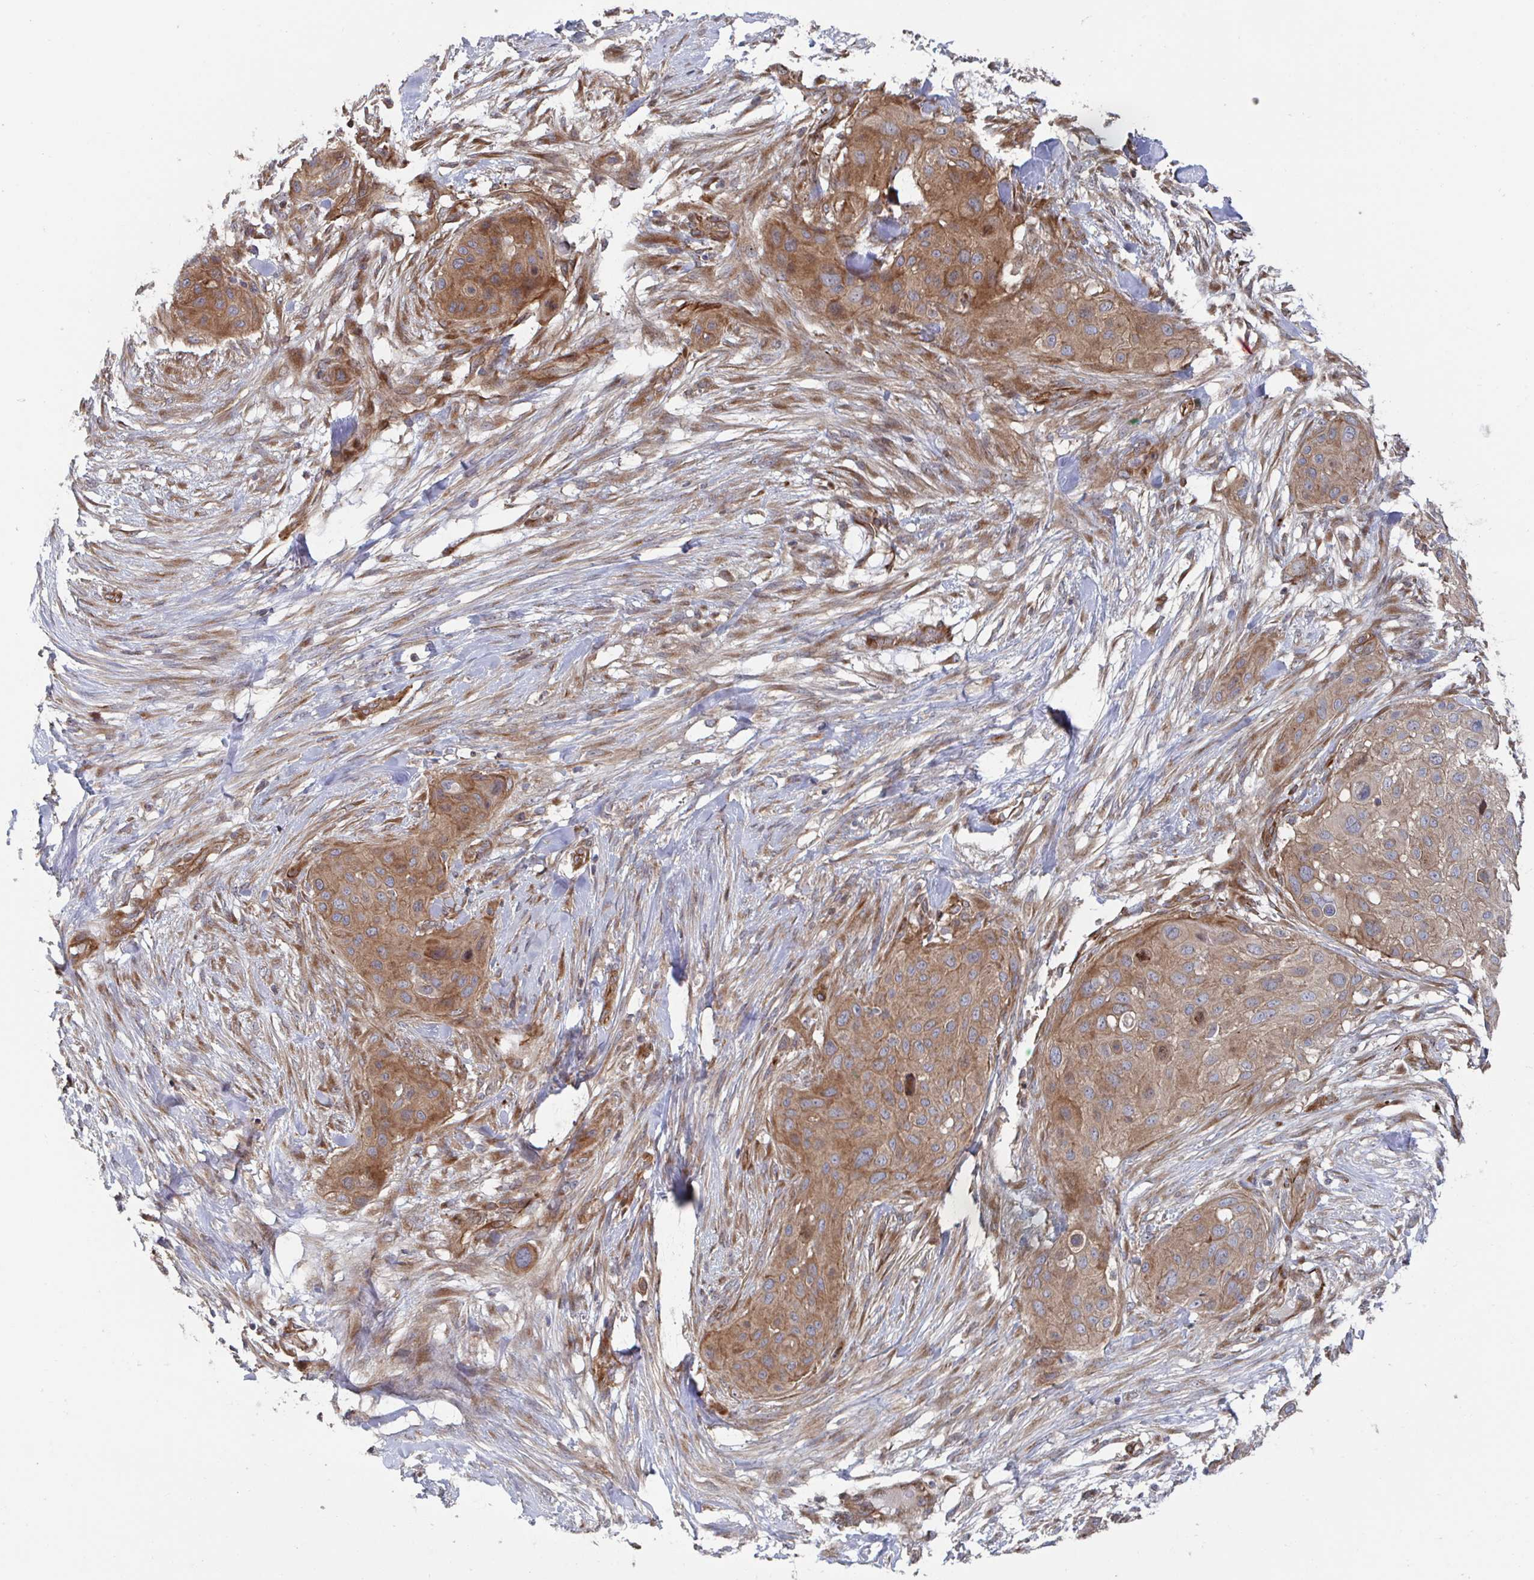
{"staining": {"intensity": "weak", "quantity": ">75%", "location": "cytoplasmic/membranous"}, "tissue": "skin cancer", "cell_type": "Tumor cells", "image_type": "cancer", "snomed": [{"axis": "morphology", "description": "Squamous cell carcinoma, NOS"}, {"axis": "topography", "description": "Skin"}], "caption": "Human skin squamous cell carcinoma stained with a brown dye demonstrates weak cytoplasmic/membranous positive staining in approximately >75% of tumor cells.", "gene": "DVL3", "patient": {"sex": "female", "age": 87}}